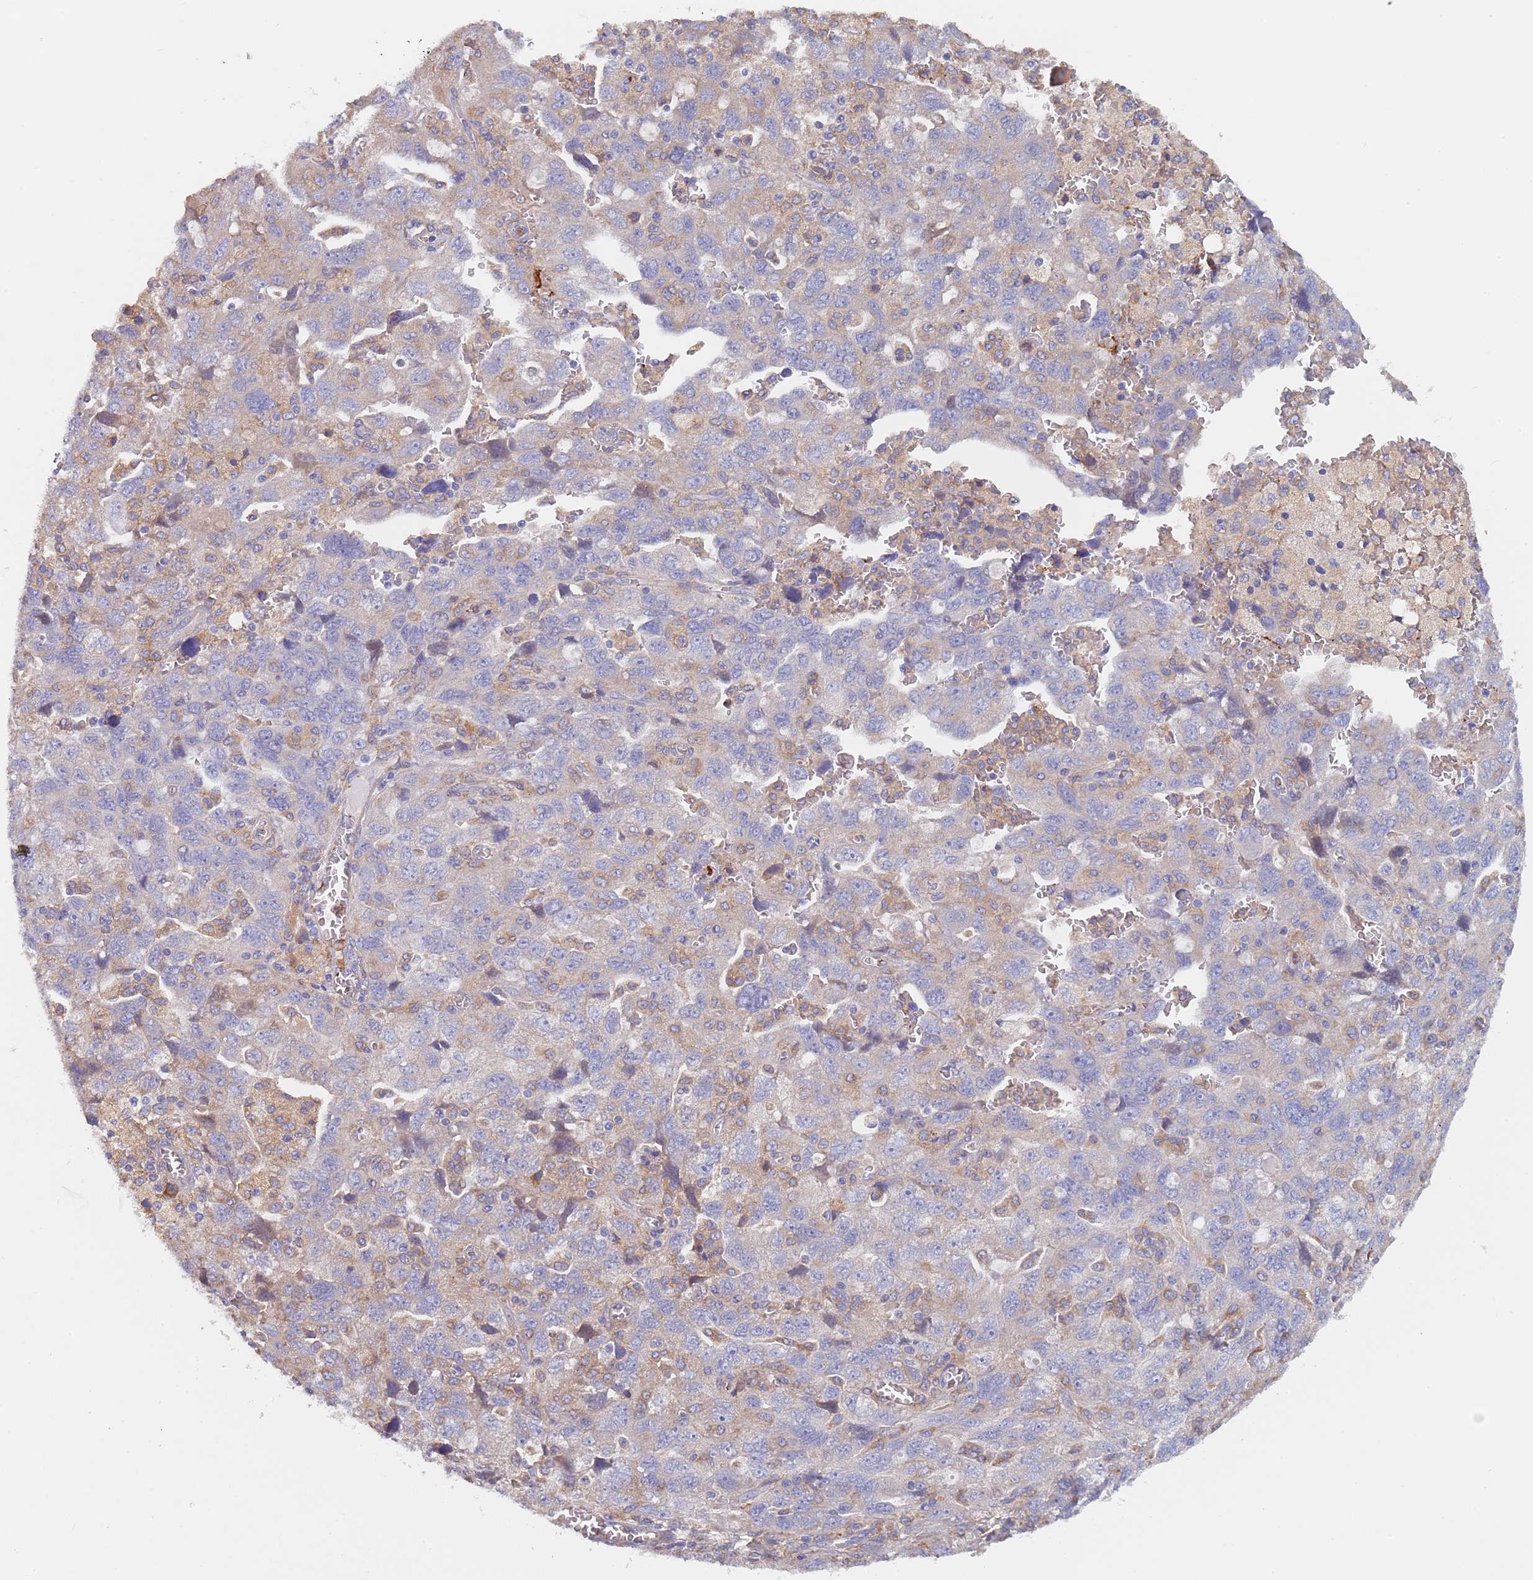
{"staining": {"intensity": "negative", "quantity": "none", "location": "none"}, "tissue": "ovarian cancer", "cell_type": "Tumor cells", "image_type": "cancer", "snomed": [{"axis": "morphology", "description": "Carcinoma, NOS"}, {"axis": "morphology", "description": "Cystadenocarcinoma, serous, NOS"}, {"axis": "topography", "description": "Ovary"}], "caption": "Immunohistochemistry of human ovarian cancer displays no staining in tumor cells. (DAB IHC visualized using brightfield microscopy, high magnification).", "gene": "DCUN1D3", "patient": {"sex": "female", "age": 69}}